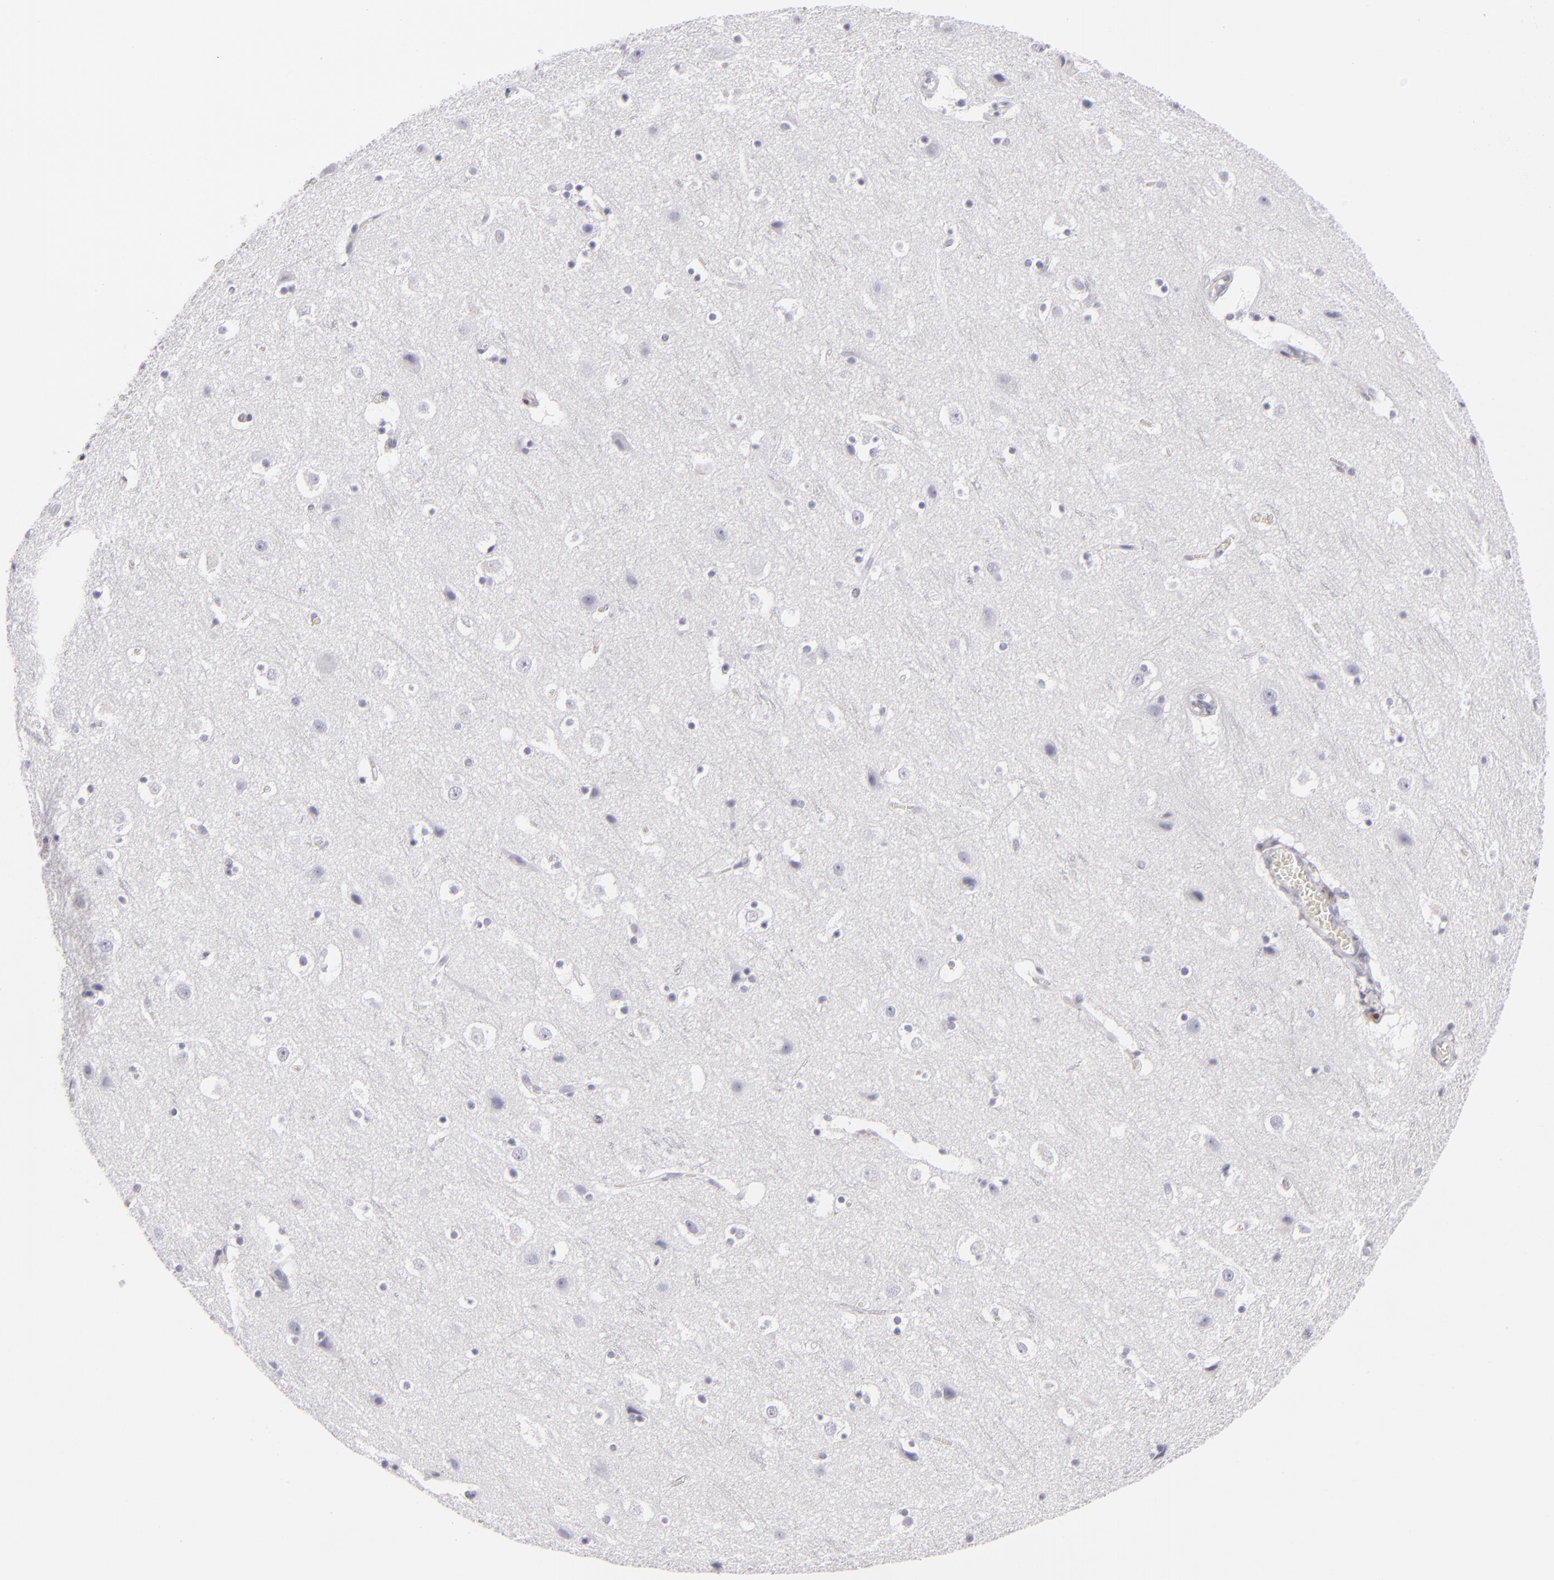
{"staining": {"intensity": "negative", "quantity": "none", "location": "none"}, "tissue": "cerebral cortex", "cell_type": "Endothelial cells", "image_type": "normal", "snomed": [{"axis": "morphology", "description": "Normal tissue, NOS"}, {"axis": "topography", "description": "Cerebral cortex"}], "caption": "This is an immunohistochemistry image of benign cerebral cortex. There is no positivity in endothelial cells.", "gene": "C9", "patient": {"sex": "male", "age": 45}}